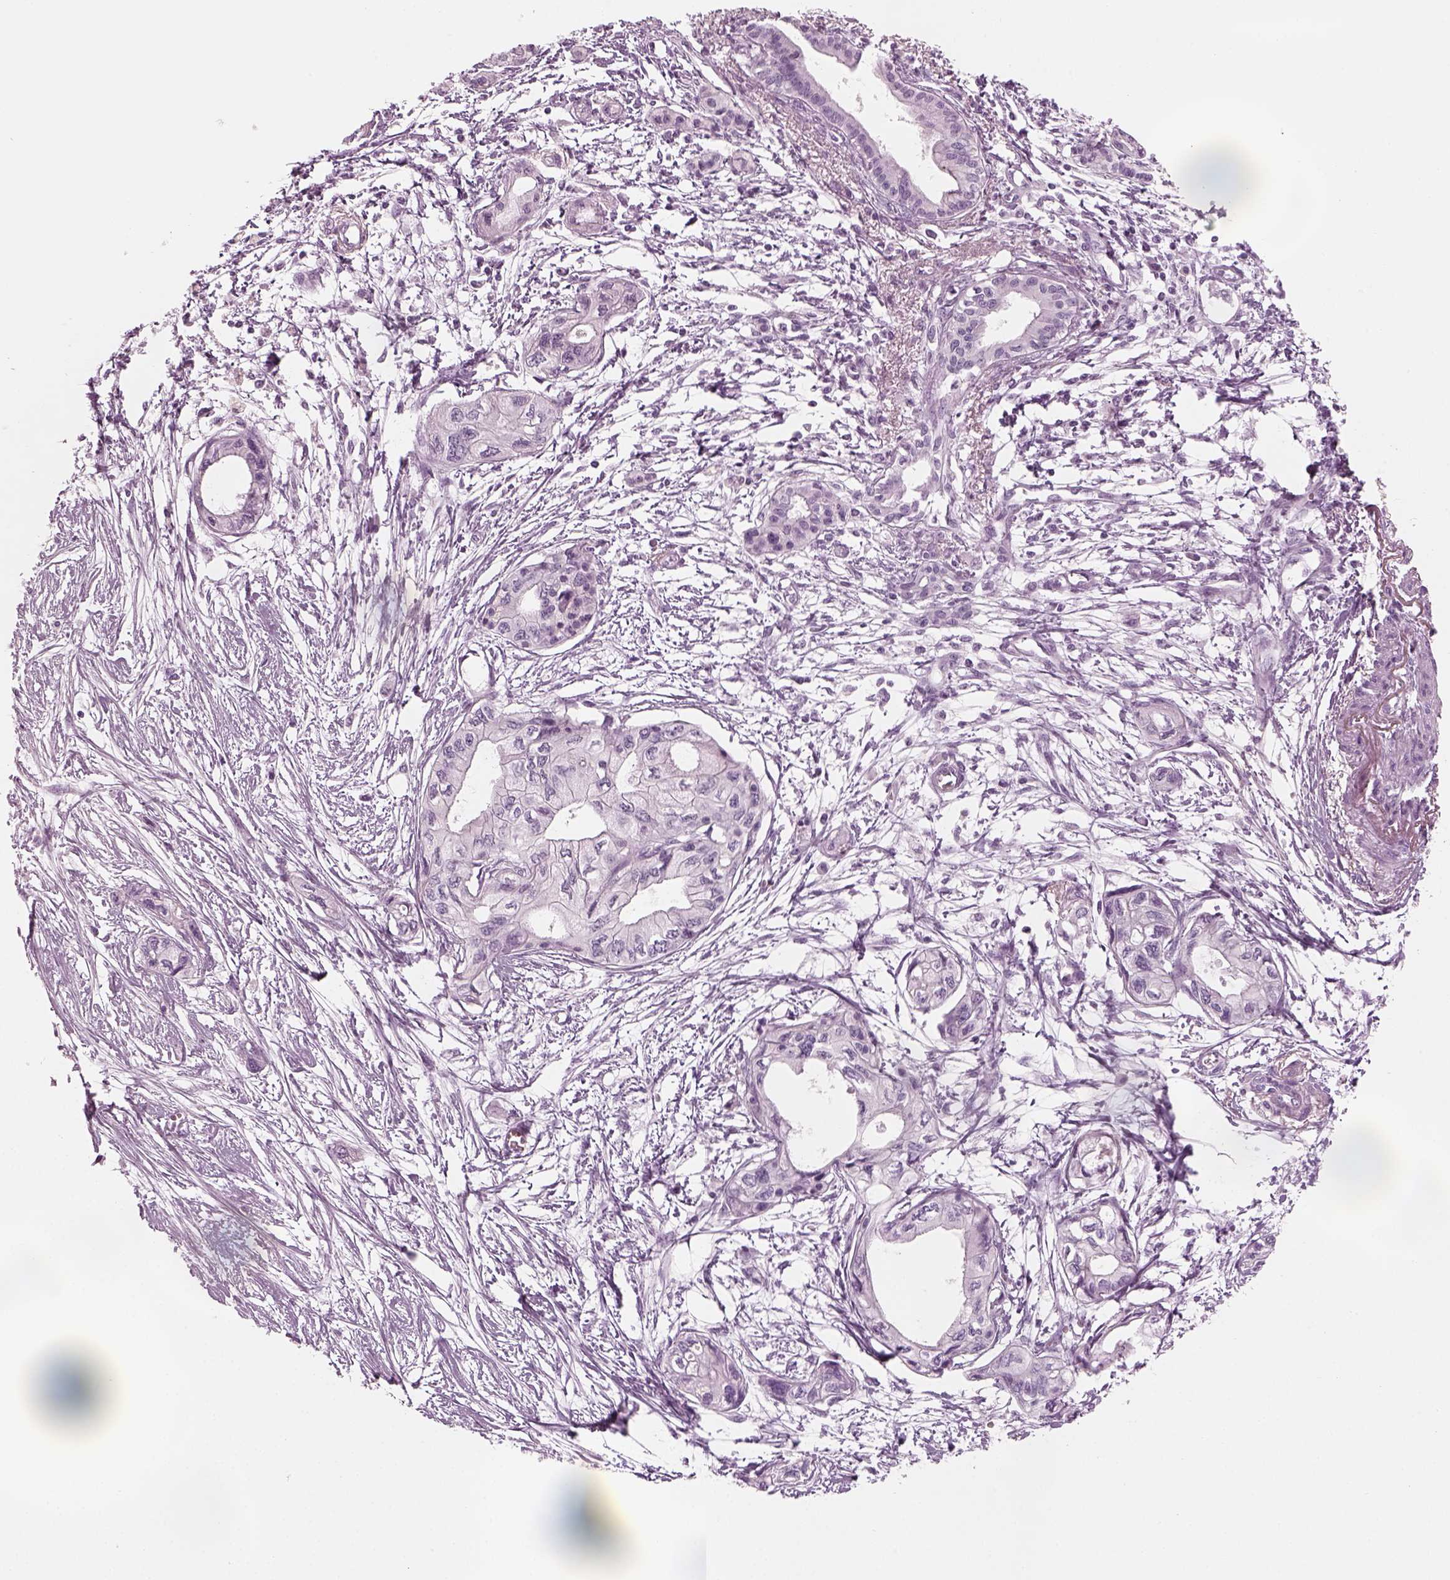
{"staining": {"intensity": "negative", "quantity": "none", "location": "none"}, "tissue": "pancreatic cancer", "cell_type": "Tumor cells", "image_type": "cancer", "snomed": [{"axis": "morphology", "description": "Adenocarcinoma, NOS"}, {"axis": "topography", "description": "Pancreas"}], "caption": "DAB immunohistochemical staining of pancreatic cancer displays no significant expression in tumor cells. (Immunohistochemistry, brightfield microscopy, high magnification).", "gene": "SAG", "patient": {"sex": "female", "age": 76}}